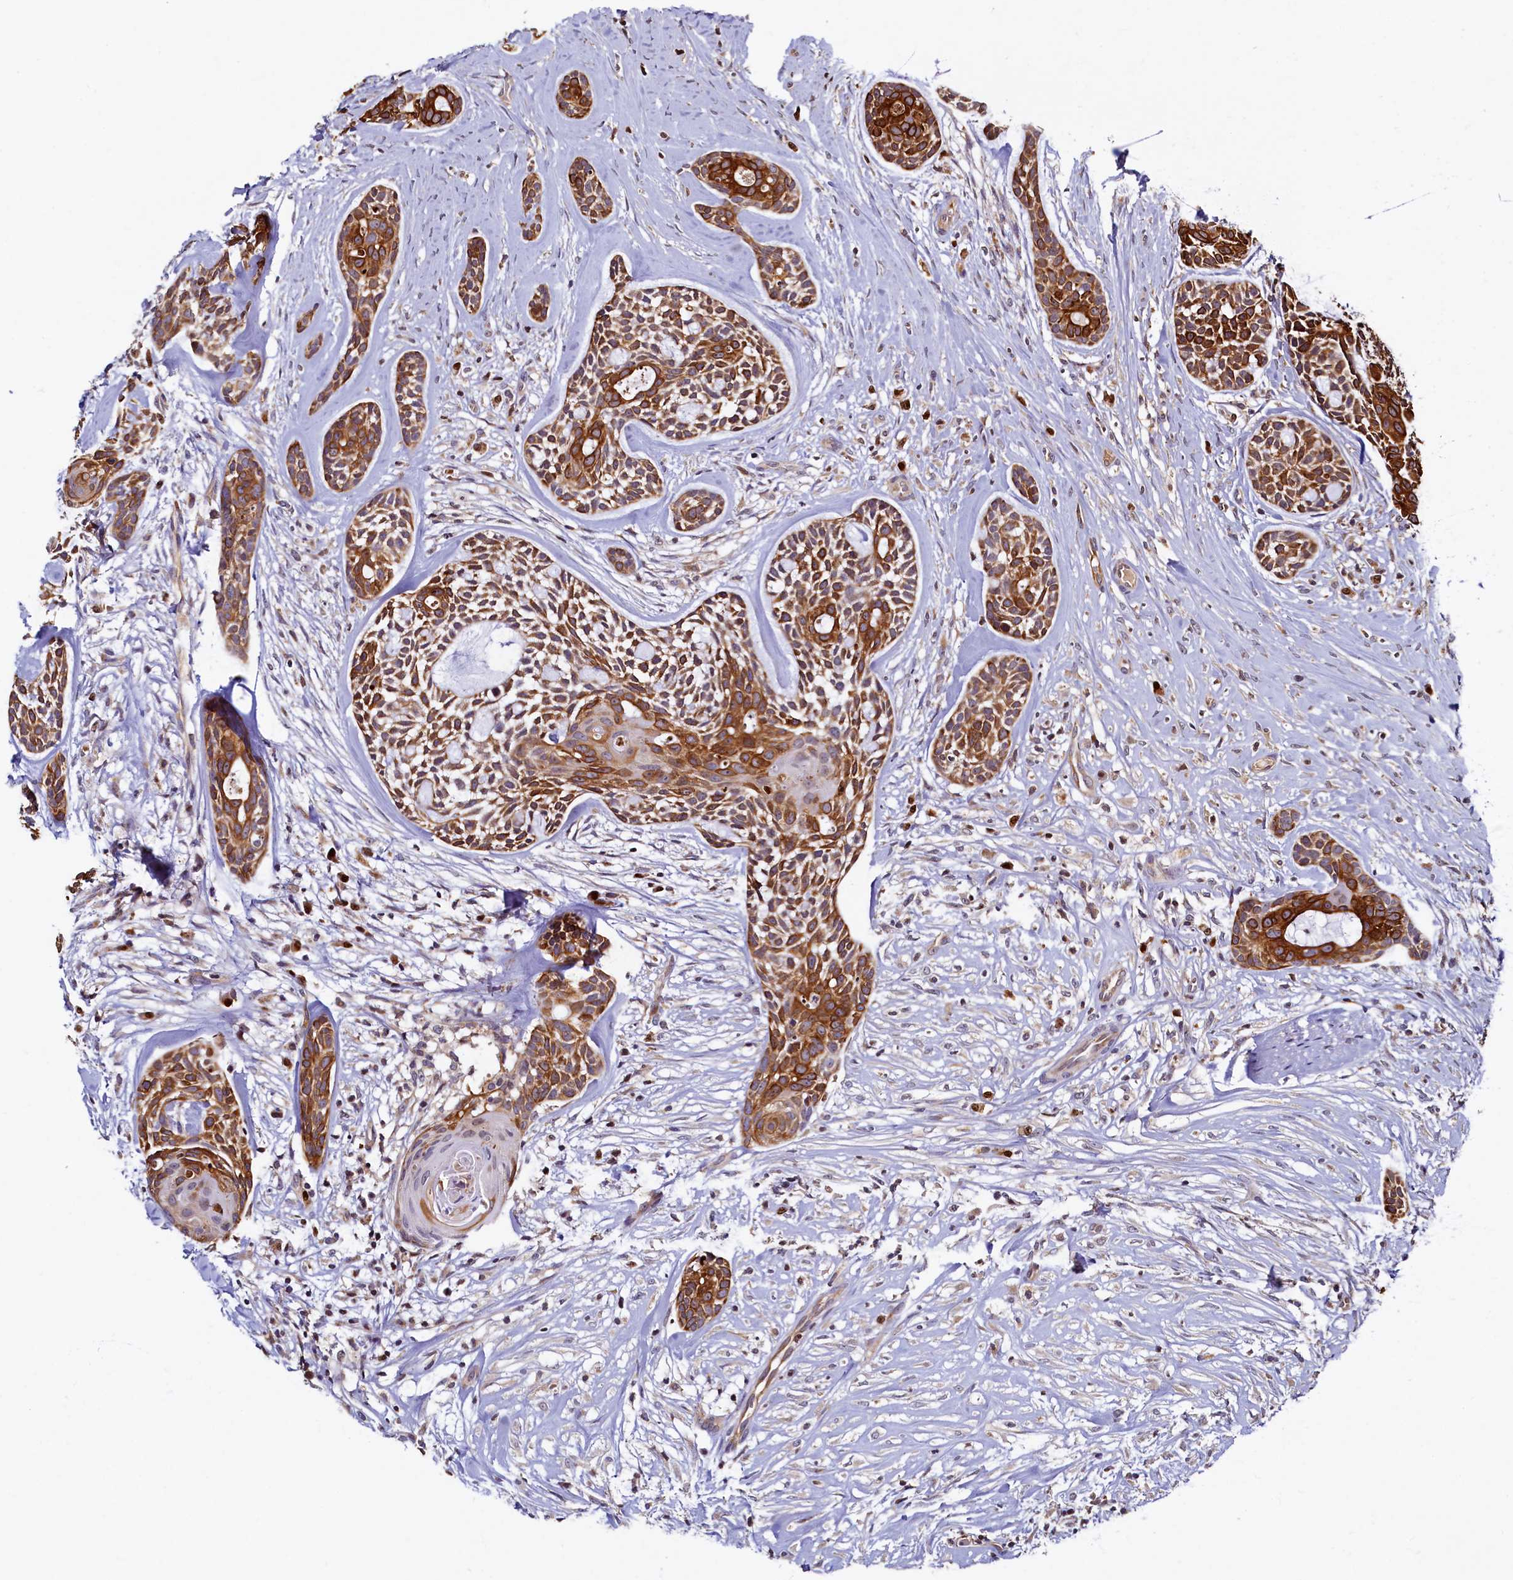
{"staining": {"intensity": "moderate", "quantity": ">75%", "location": "cytoplasmic/membranous"}, "tissue": "head and neck cancer", "cell_type": "Tumor cells", "image_type": "cancer", "snomed": [{"axis": "morphology", "description": "Adenocarcinoma, NOS"}, {"axis": "topography", "description": "Subcutis"}, {"axis": "topography", "description": "Head-Neck"}], "caption": "The histopathology image demonstrates a brown stain indicating the presence of a protein in the cytoplasmic/membranous of tumor cells in head and neck cancer. (DAB (3,3'-diaminobenzidine) = brown stain, brightfield microscopy at high magnification).", "gene": "NCKAP5L", "patient": {"sex": "female", "age": 73}}